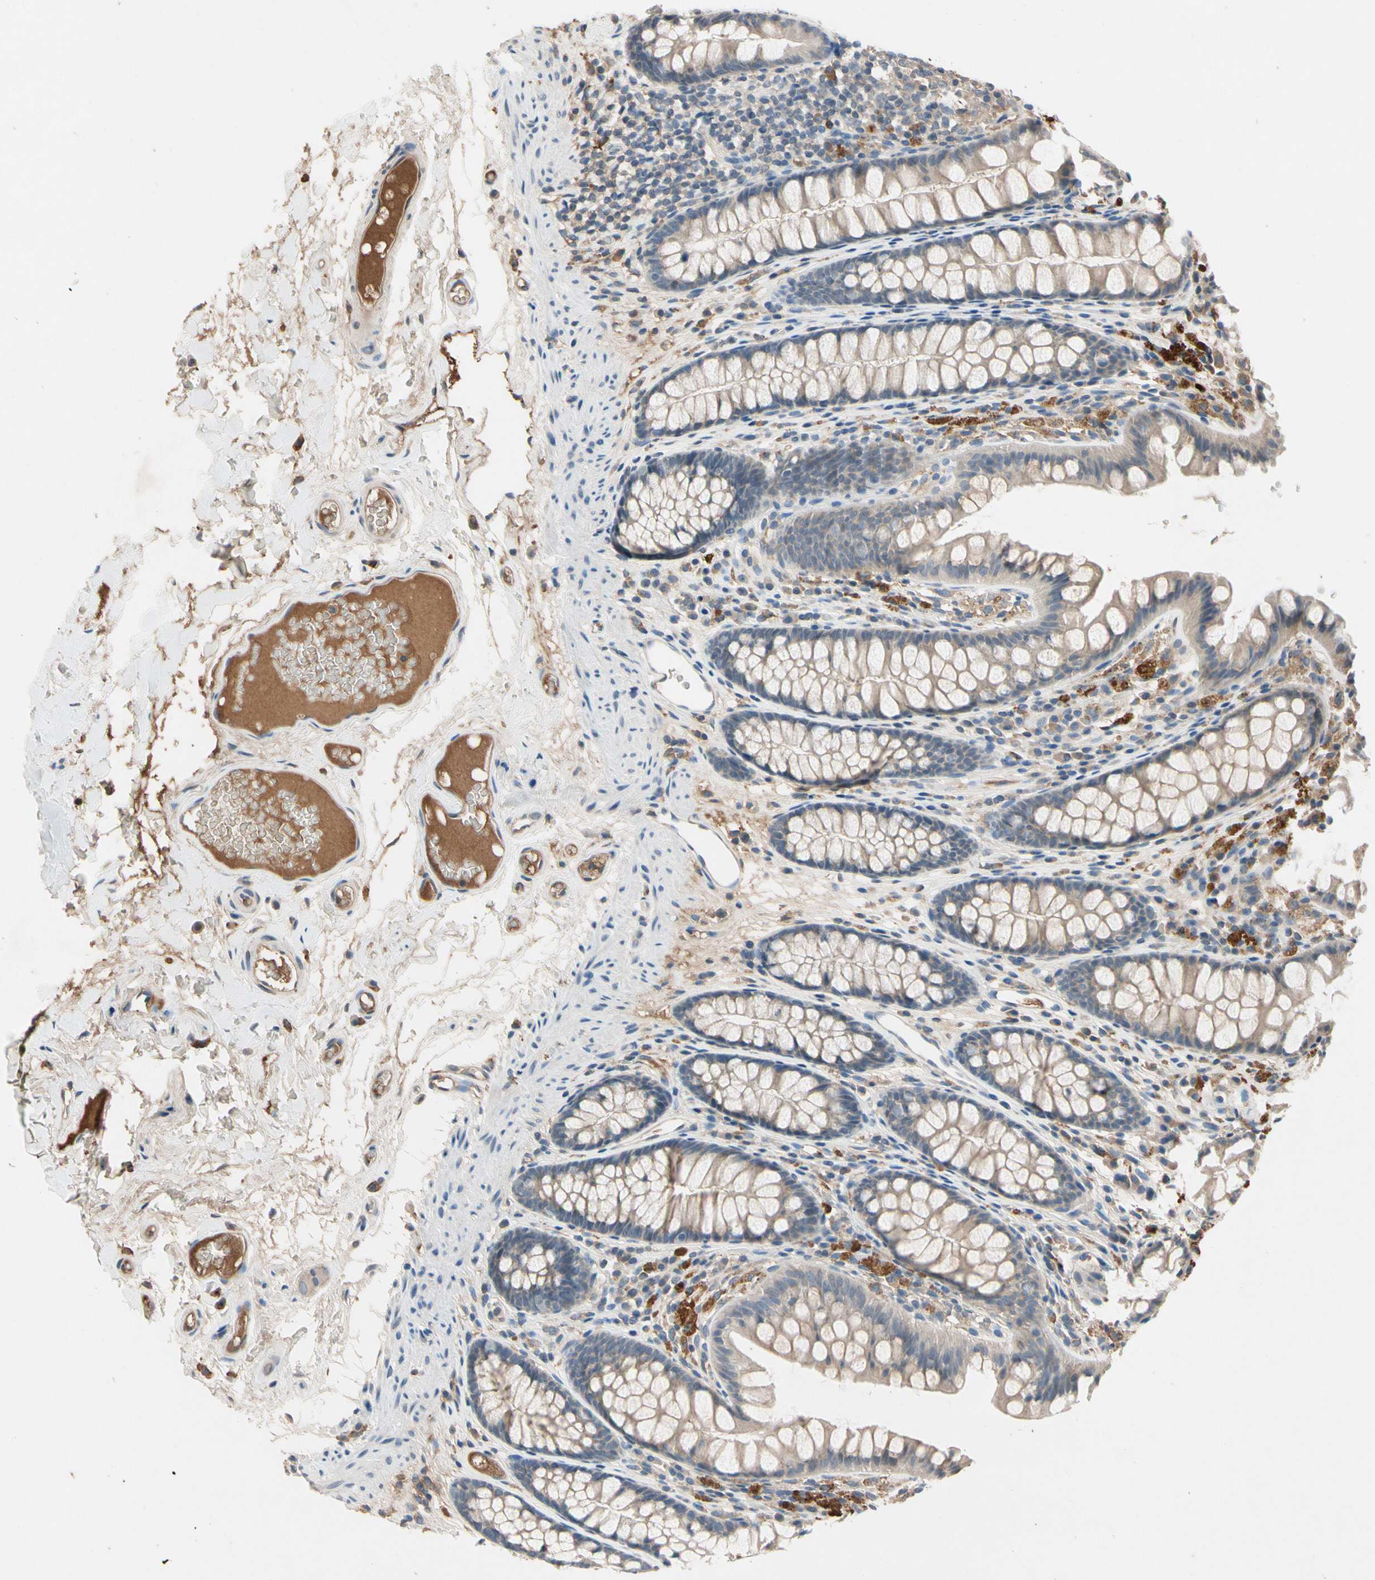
{"staining": {"intensity": "weak", "quantity": ">75%", "location": "cytoplasmic/membranous"}, "tissue": "colon", "cell_type": "Endothelial cells", "image_type": "normal", "snomed": [{"axis": "morphology", "description": "Normal tissue, NOS"}, {"axis": "topography", "description": "Colon"}], "caption": "Weak cytoplasmic/membranous protein positivity is seen in approximately >75% of endothelial cells in colon.", "gene": "IL1RL1", "patient": {"sex": "female", "age": 55}}